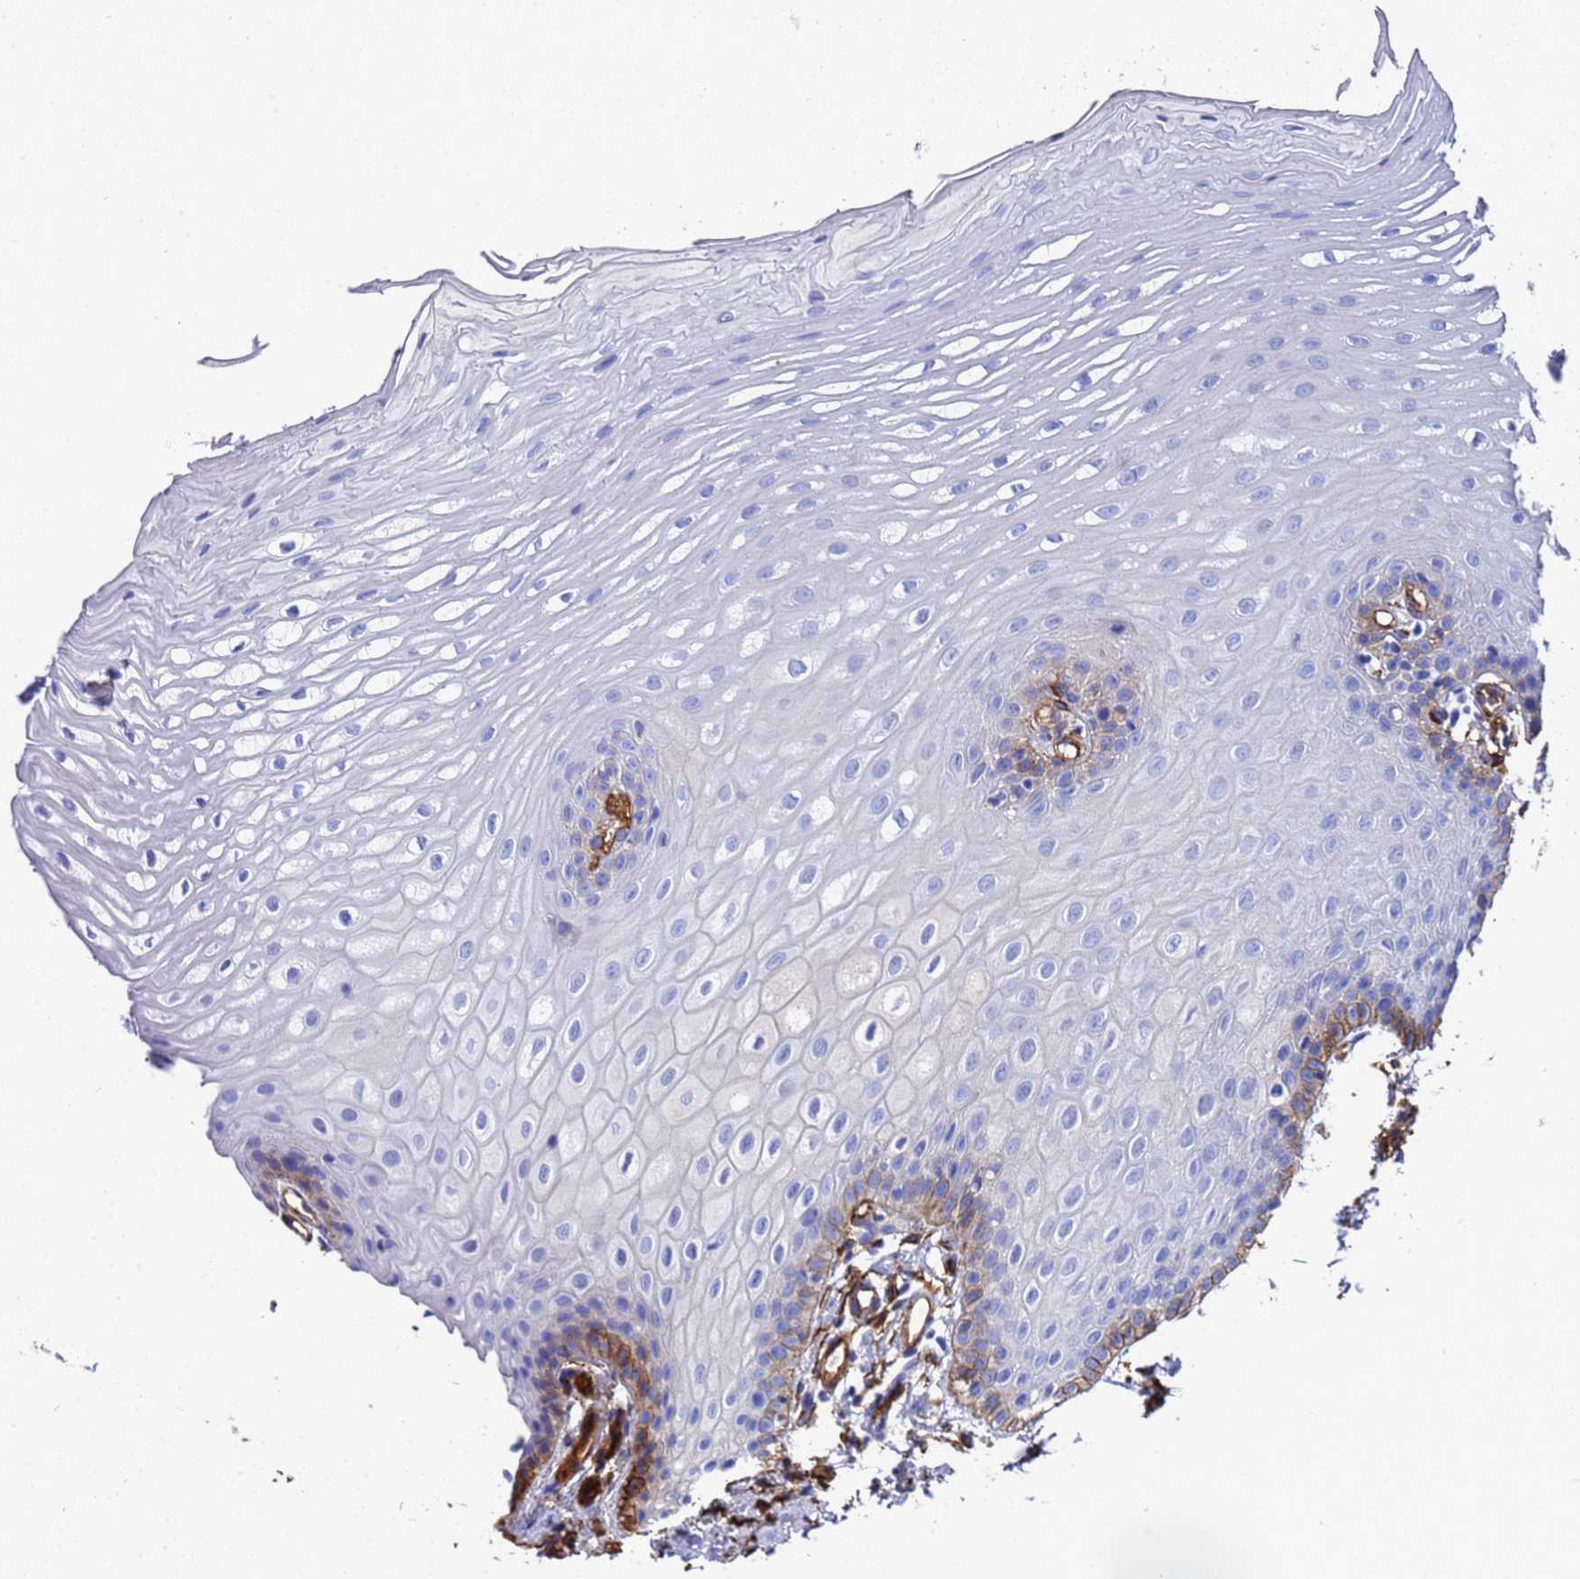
{"staining": {"intensity": "strong", "quantity": "<25%", "location": "cytoplasmic/membranous"}, "tissue": "oral mucosa", "cell_type": "Squamous epithelial cells", "image_type": "normal", "snomed": [{"axis": "morphology", "description": "Normal tissue, NOS"}, {"axis": "topography", "description": "Oral tissue"}], "caption": "Immunohistochemistry (DAB (3,3'-diaminobenzidine)) staining of normal oral mucosa exhibits strong cytoplasmic/membranous protein staining in approximately <25% of squamous epithelial cells. The staining was performed using DAB (3,3'-diaminobenzidine) to visualize the protein expression in brown, while the nuclei were stained in blue with hematoxylin (Magnification: 20x).", "gene": "ADIPOQ", "patient": {"sex": "female", "age": 39}}